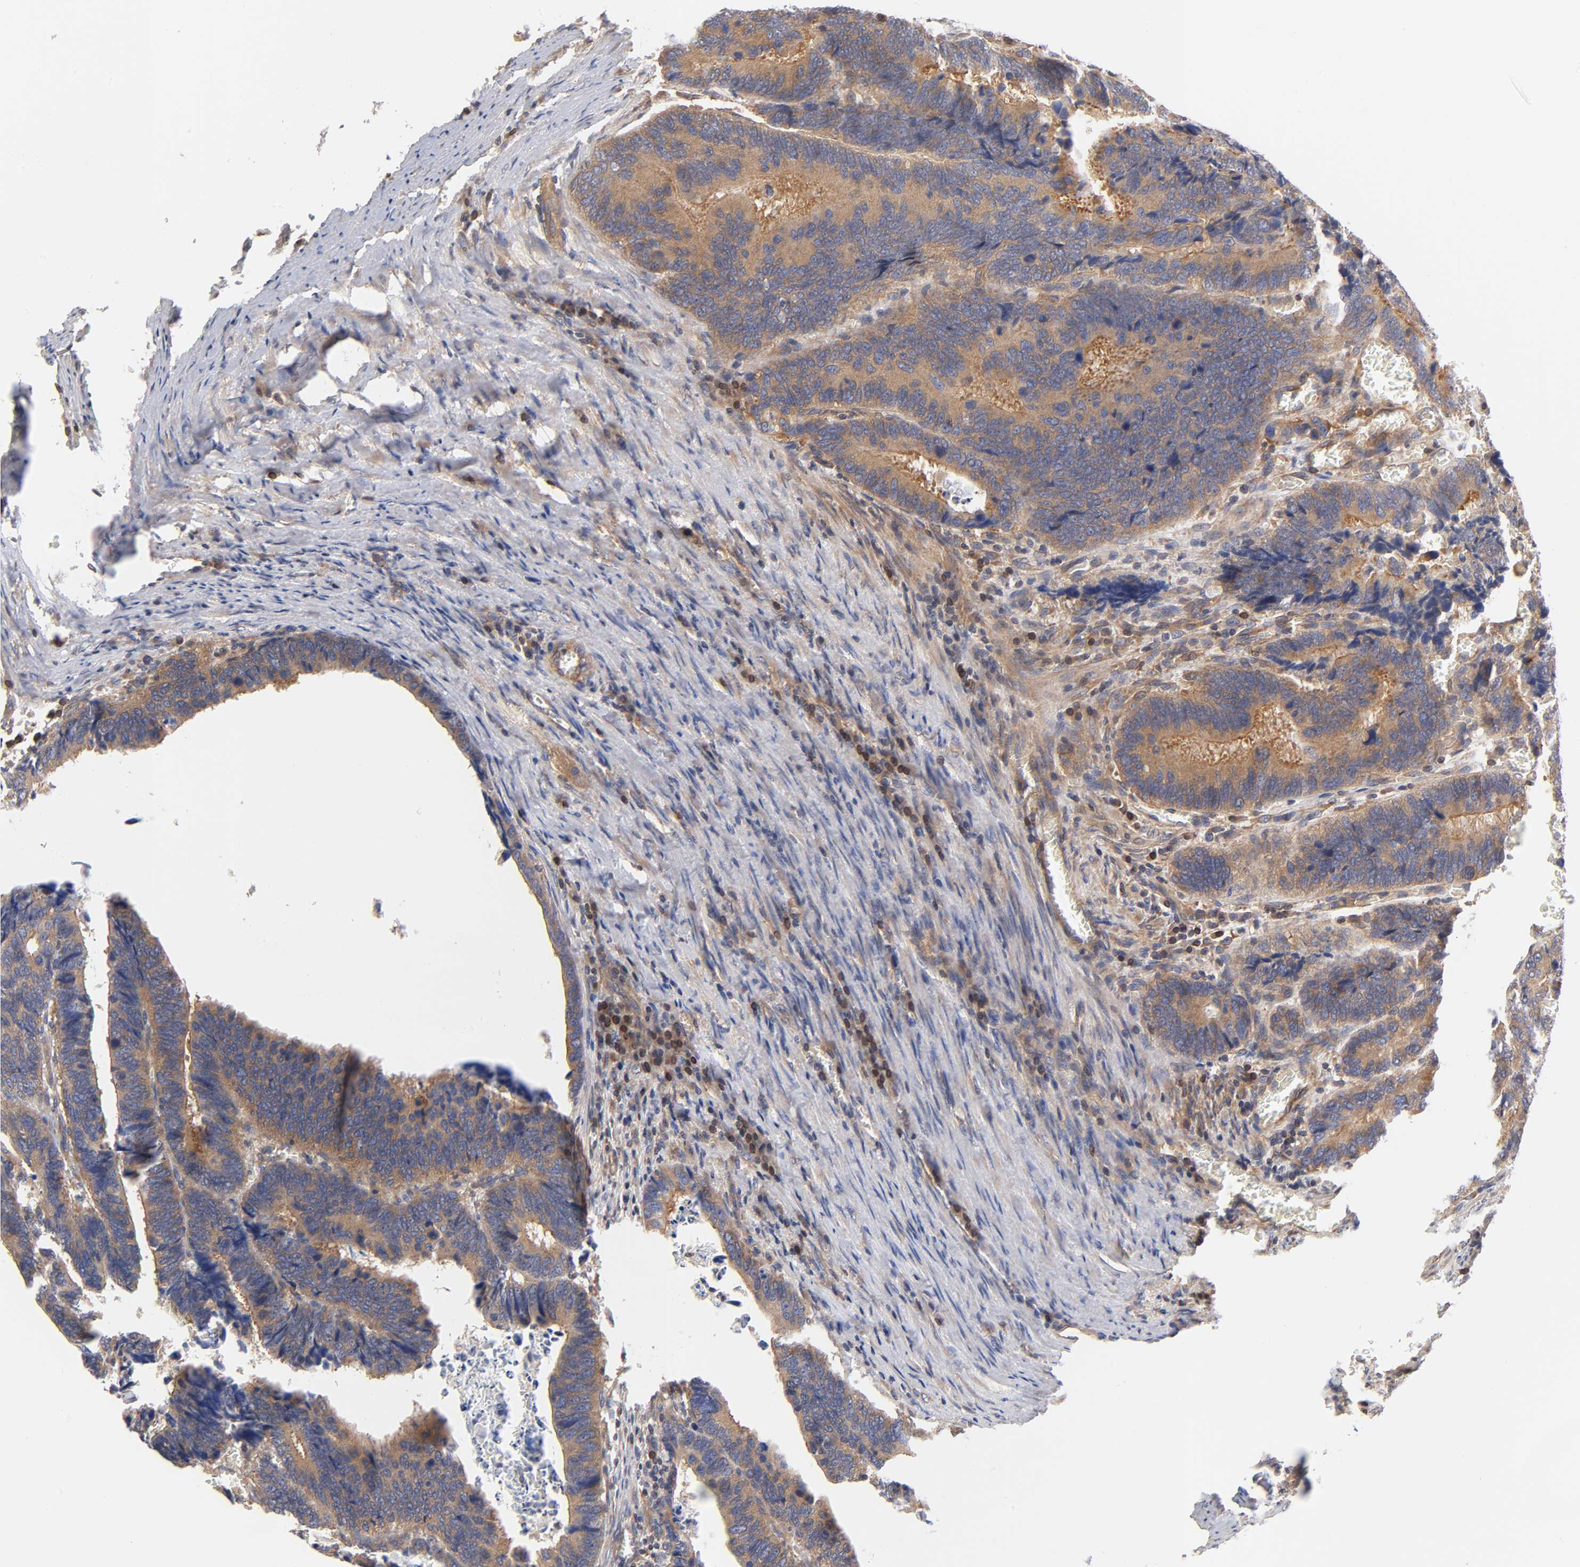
{"staining": {"intensity": "moderate", "quantity": ">75%", "location": "cytoplasmic/membranous"}, "tissue": "colorectal cancer", "cell_type": "Tumor cells", "image_type": "cancer", "snomed": [{"axis": "morphology", "description": "Adenocarcinoma, NOS"}, {"axis": "topography", "description": "Colon"}], "caption": "Adenocarcinoma (colorectal) stained with a protein marker shows moderate staining in tumor cells.", "gene": "STRN3", "patient": {"sex": "male", "age": 72}}